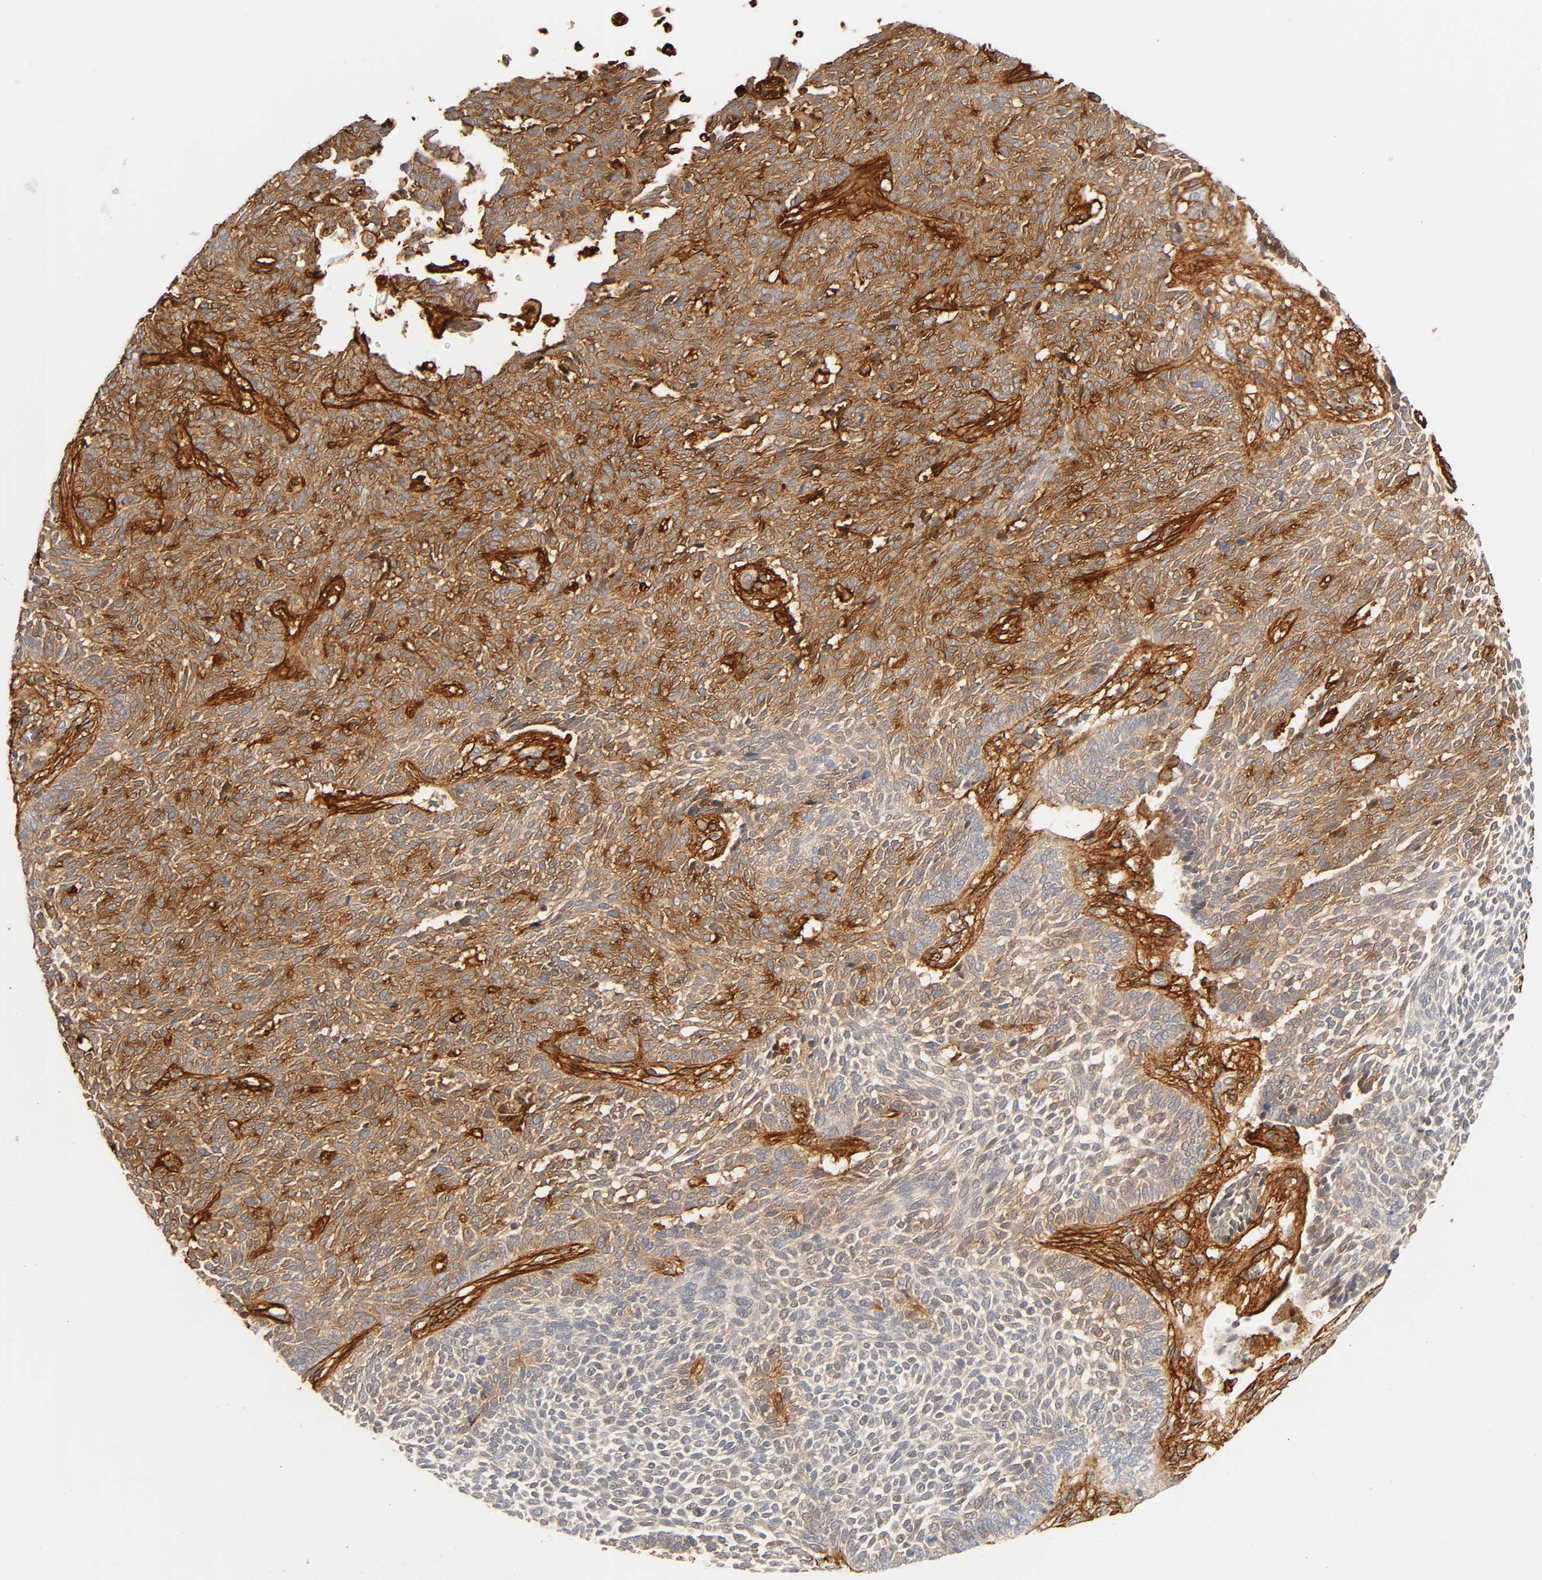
{"staining": {"intensity": "strong", "quantity": "25%-75%", "location": "cytoplasmic/membranous"}, "tissue": "skin cancer", "cell_type": "Tumor cells", "image_type": "cancer", "snomed": [{"axis": "morphology", "description": "Normal tissue, NOS"}, {"axis": "morphology", "description": "Basal cell carcinoma"}, {"axis": "topography", "description": "Skin"}], "caption": "Skin cancer (basal cell carcinoma) tissue exhibits strong cytoplasmic/membranous expression in approximately 25%-75% of tumor cells, visualized by immunohistochemistry.", "gene": "CACNA1G", "patient": {"sex": "male", "age": 87}}